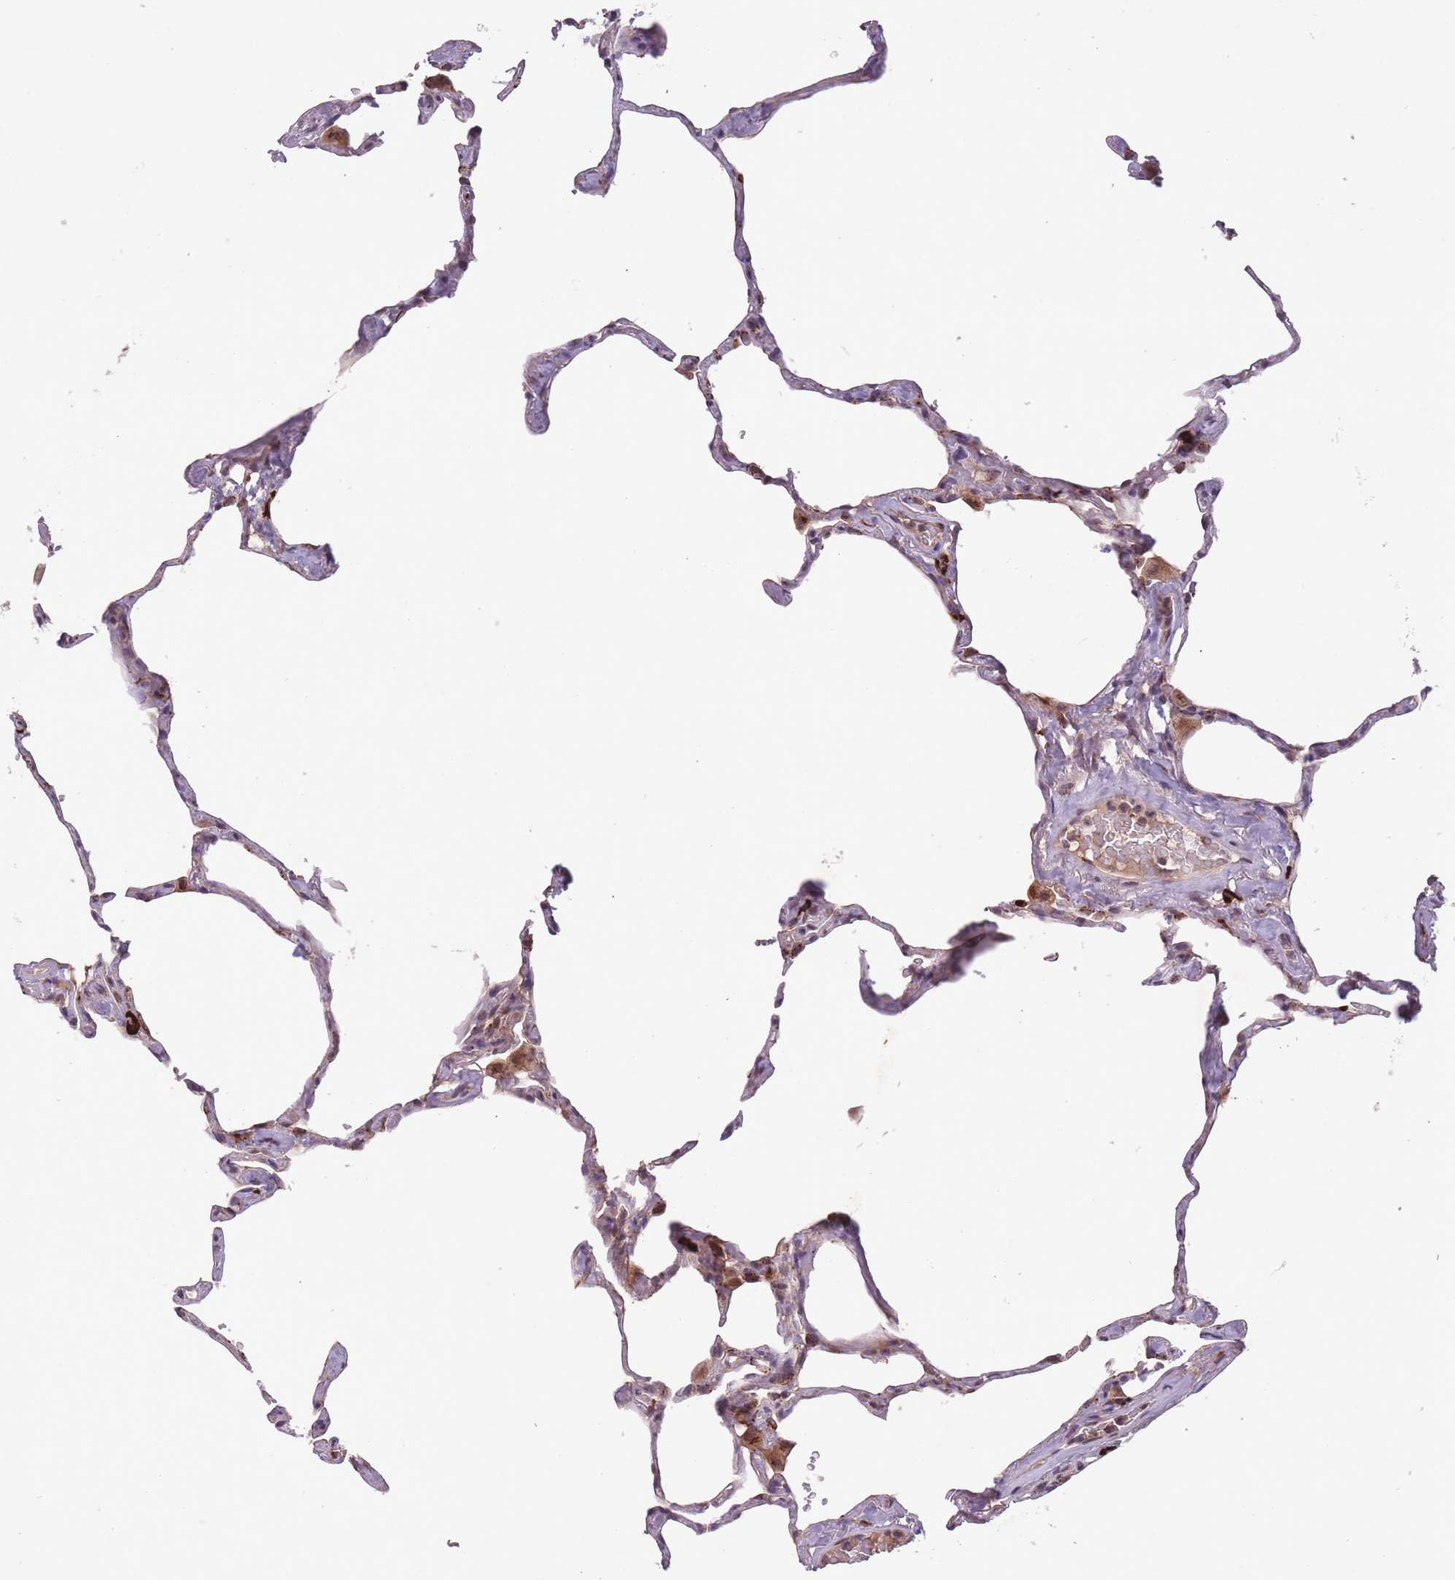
{"staining": {"intensity": "moderate", "quantity": "25%-75%", "location": "cytoplasmic/membranous,nuclear"}, "tissue": "lung", "cell_type": "Alveolar cells", "image_type": "normal", "snomed": [{"axis": "morphology", "description": "Normal tissue, NOS"}, {"axis": "topography", "description": "Lung"}], "caption": "A micrograph of human lung stained for a protein demonstrates moderate cytoplasmic/membranous,nuclear brown staining in alveolar cells.", "gene": "SECTM1", "patient": {"sex": "male", "age": 65}}